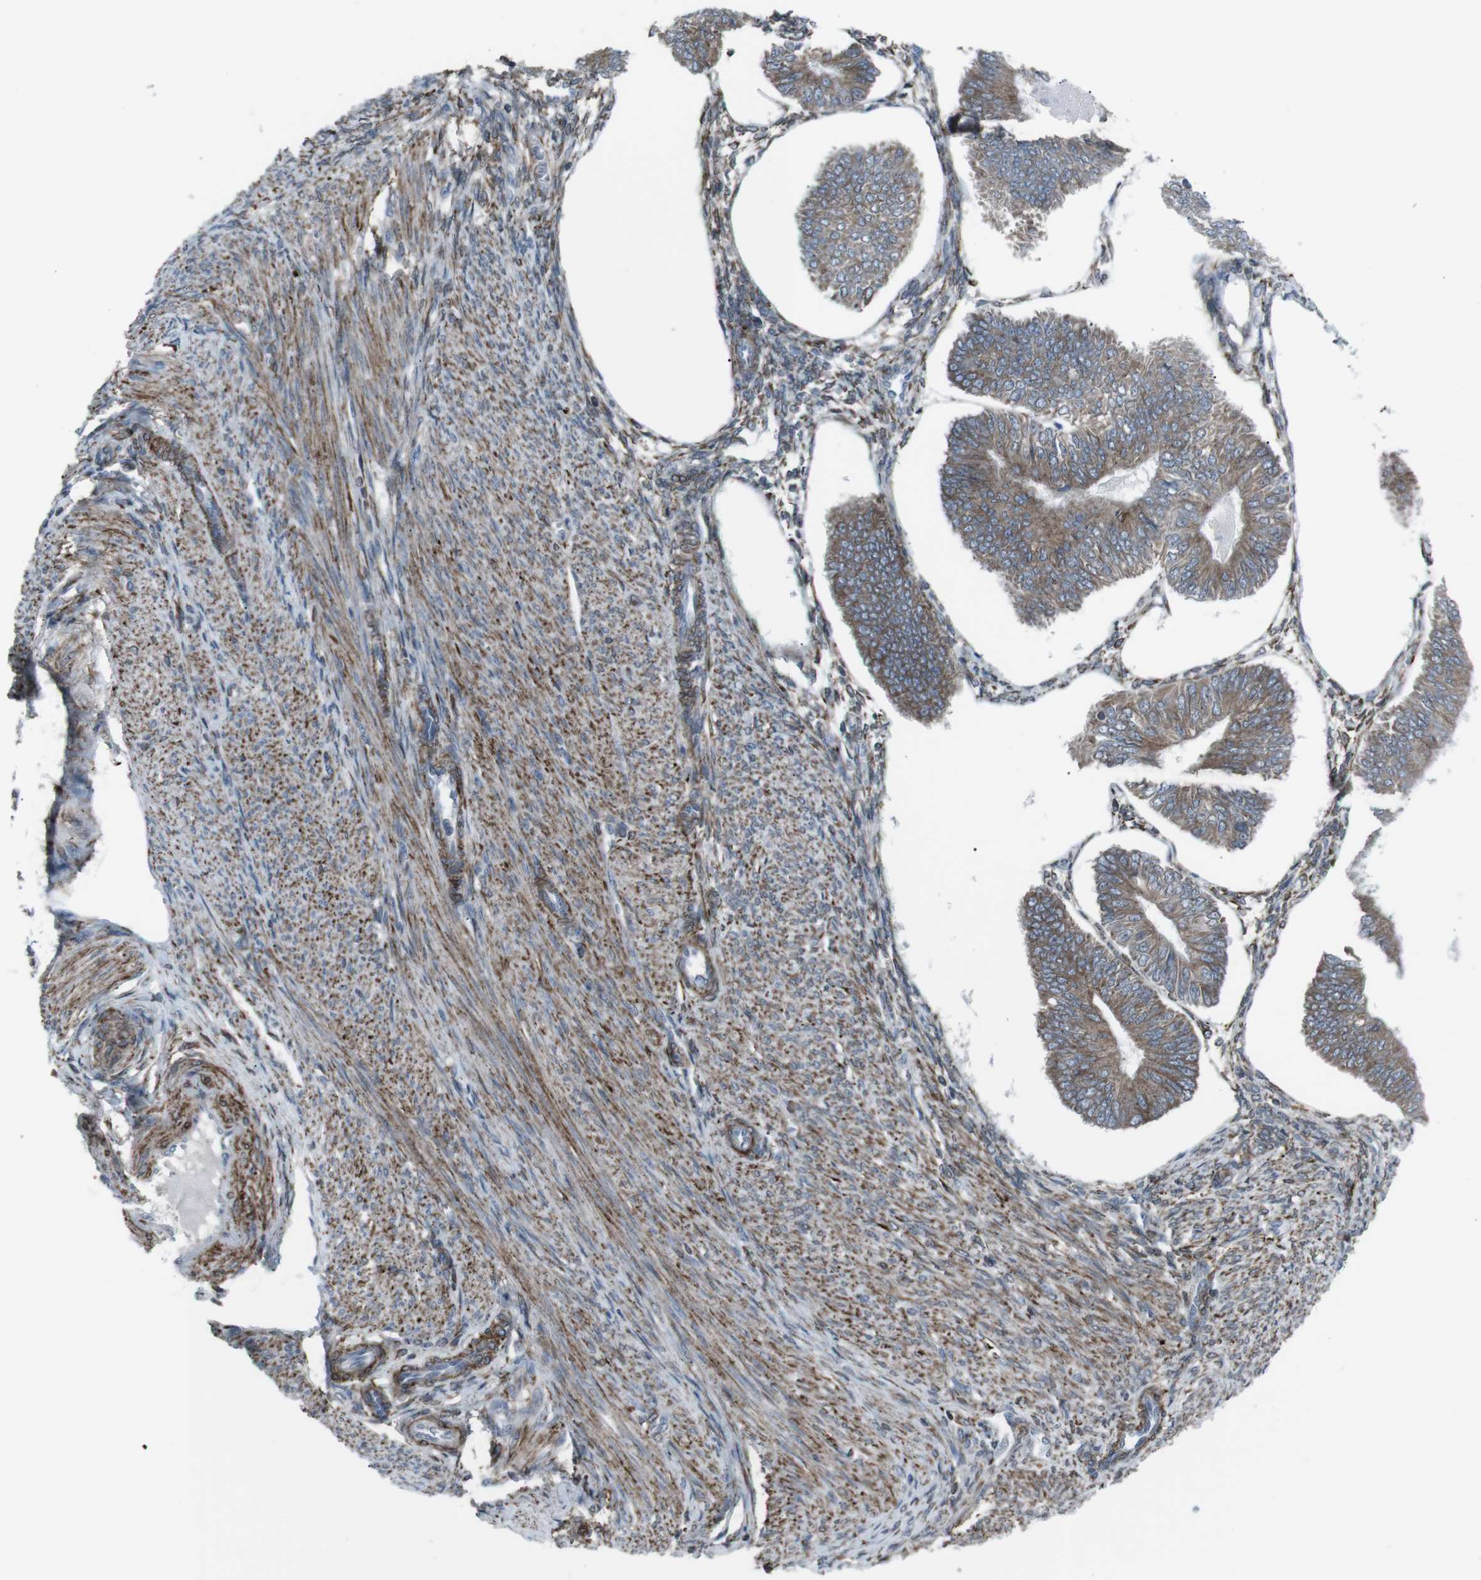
{"staining": {"intensity": "moderate", "quantity": ">75%", "location": "cytoplasmic/membranous"}, "tissue": "endometrial cancer", "cell_type": "Tumor cells", "image_type": "cancer", "snomed": [{"axis": "morphology", "description": "Adenocarcinoma, NOS"}, {"axis": "topography", "description": "Endometrium"}], "caption": "Protein expression analysis of human endometrial cancer (adenocarcinoma) reveals moderate cytoplasmic/membranous staining in about >75% of tumor cells.", "gene": "LNPK", "patient": {"sex": "female", "age": 58}}